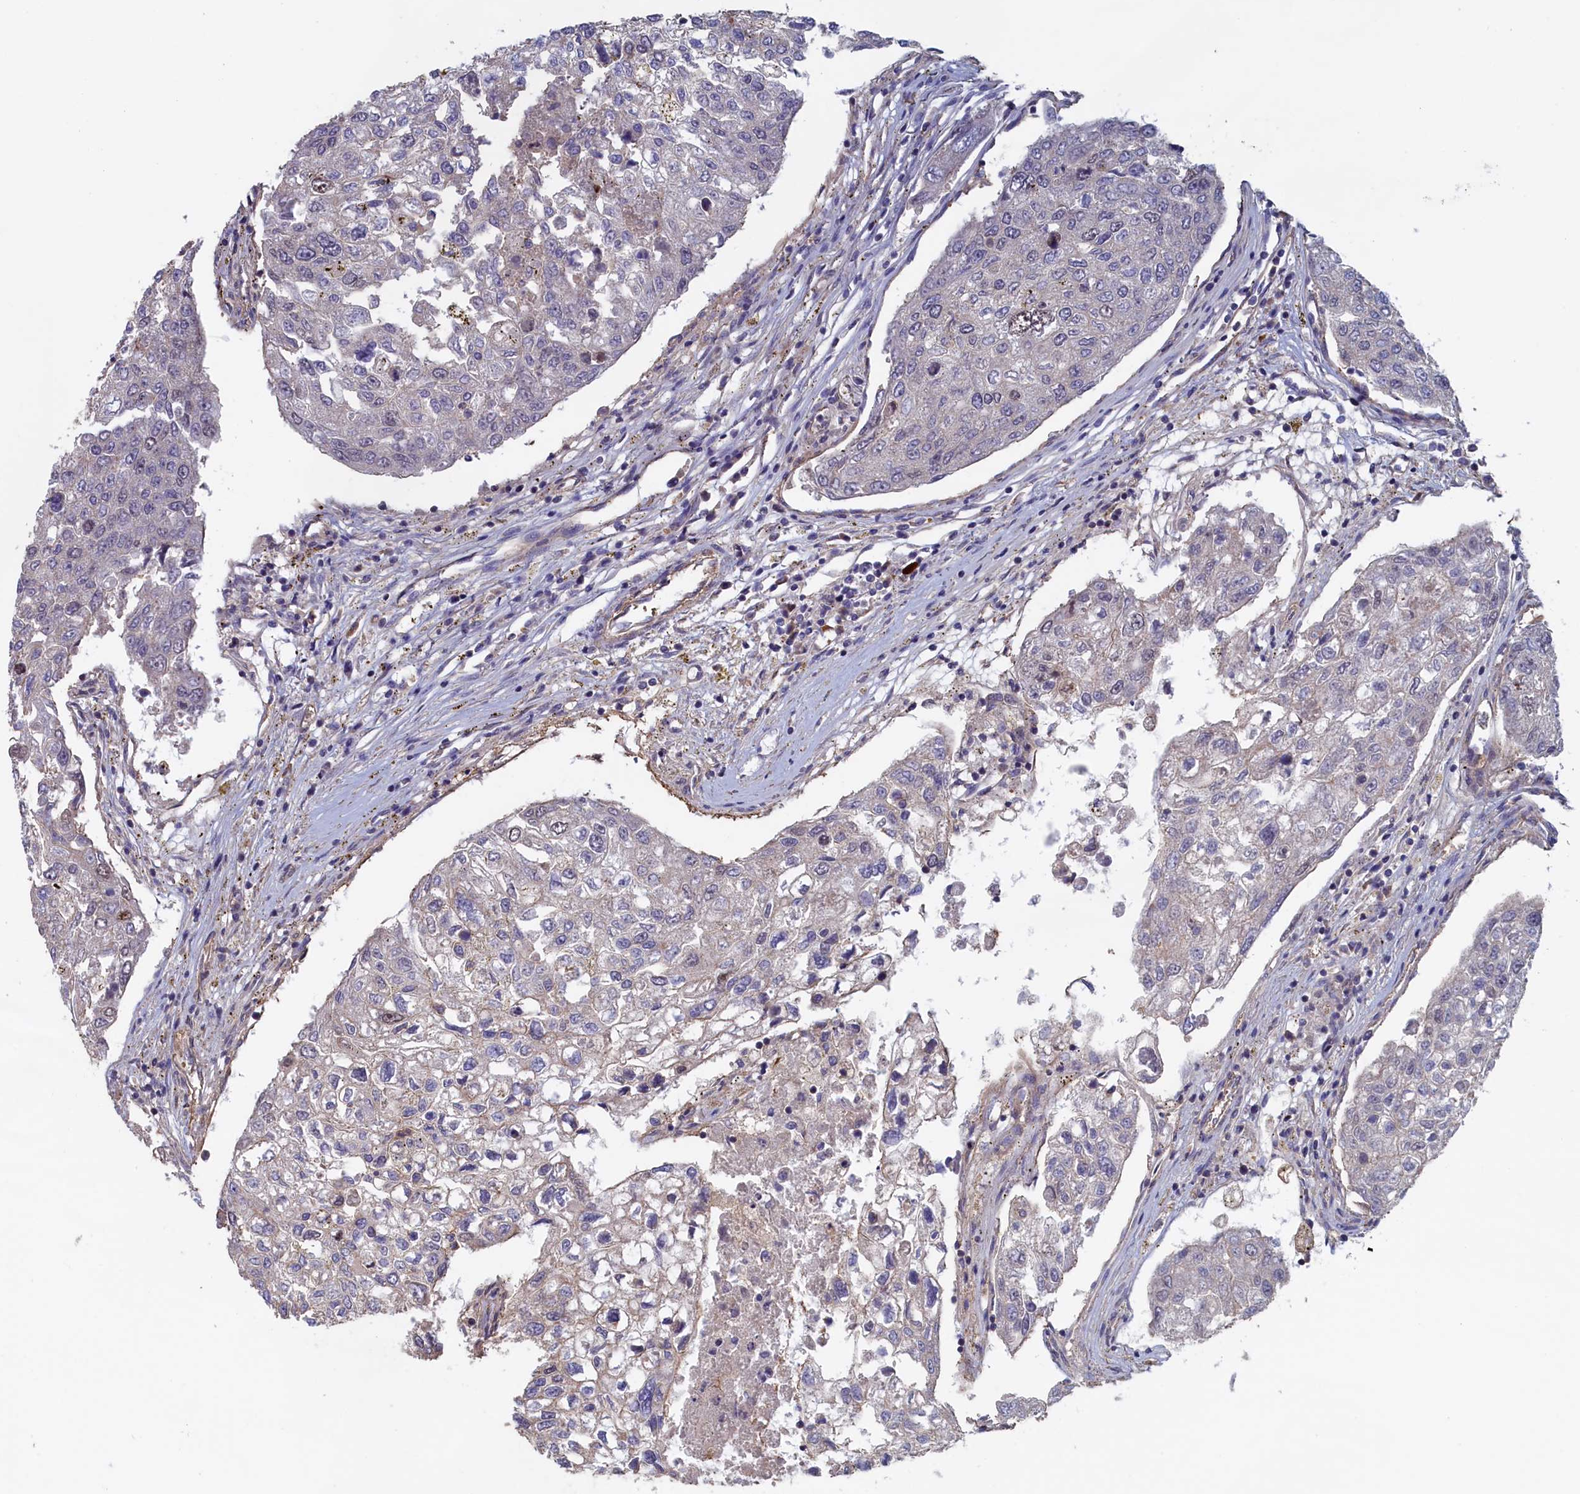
{"staining": {"intensity": "negative", "quantity": "none", "location": "none"}, "tissue": "urothelial cancer", "cell_type": "Tumor cells", "image_type": "cancer", "snomed": [{"axis": "morphology", "description": "Urothelial carcinoma, High grade"}, {"axis": "topography", "description": "Lymph node"}, {"axis": "topography", "description": "Urinary bladder"}], "caption": "This image is of high-grade urothelial carcinoma stained with immunohistochemistry to label a protein in brown with the nuclei are counter-stained blue. There is no expression in tumor cells.", "gene": "ANKRD2", "patient": {"sex": "male", "age": 51}}